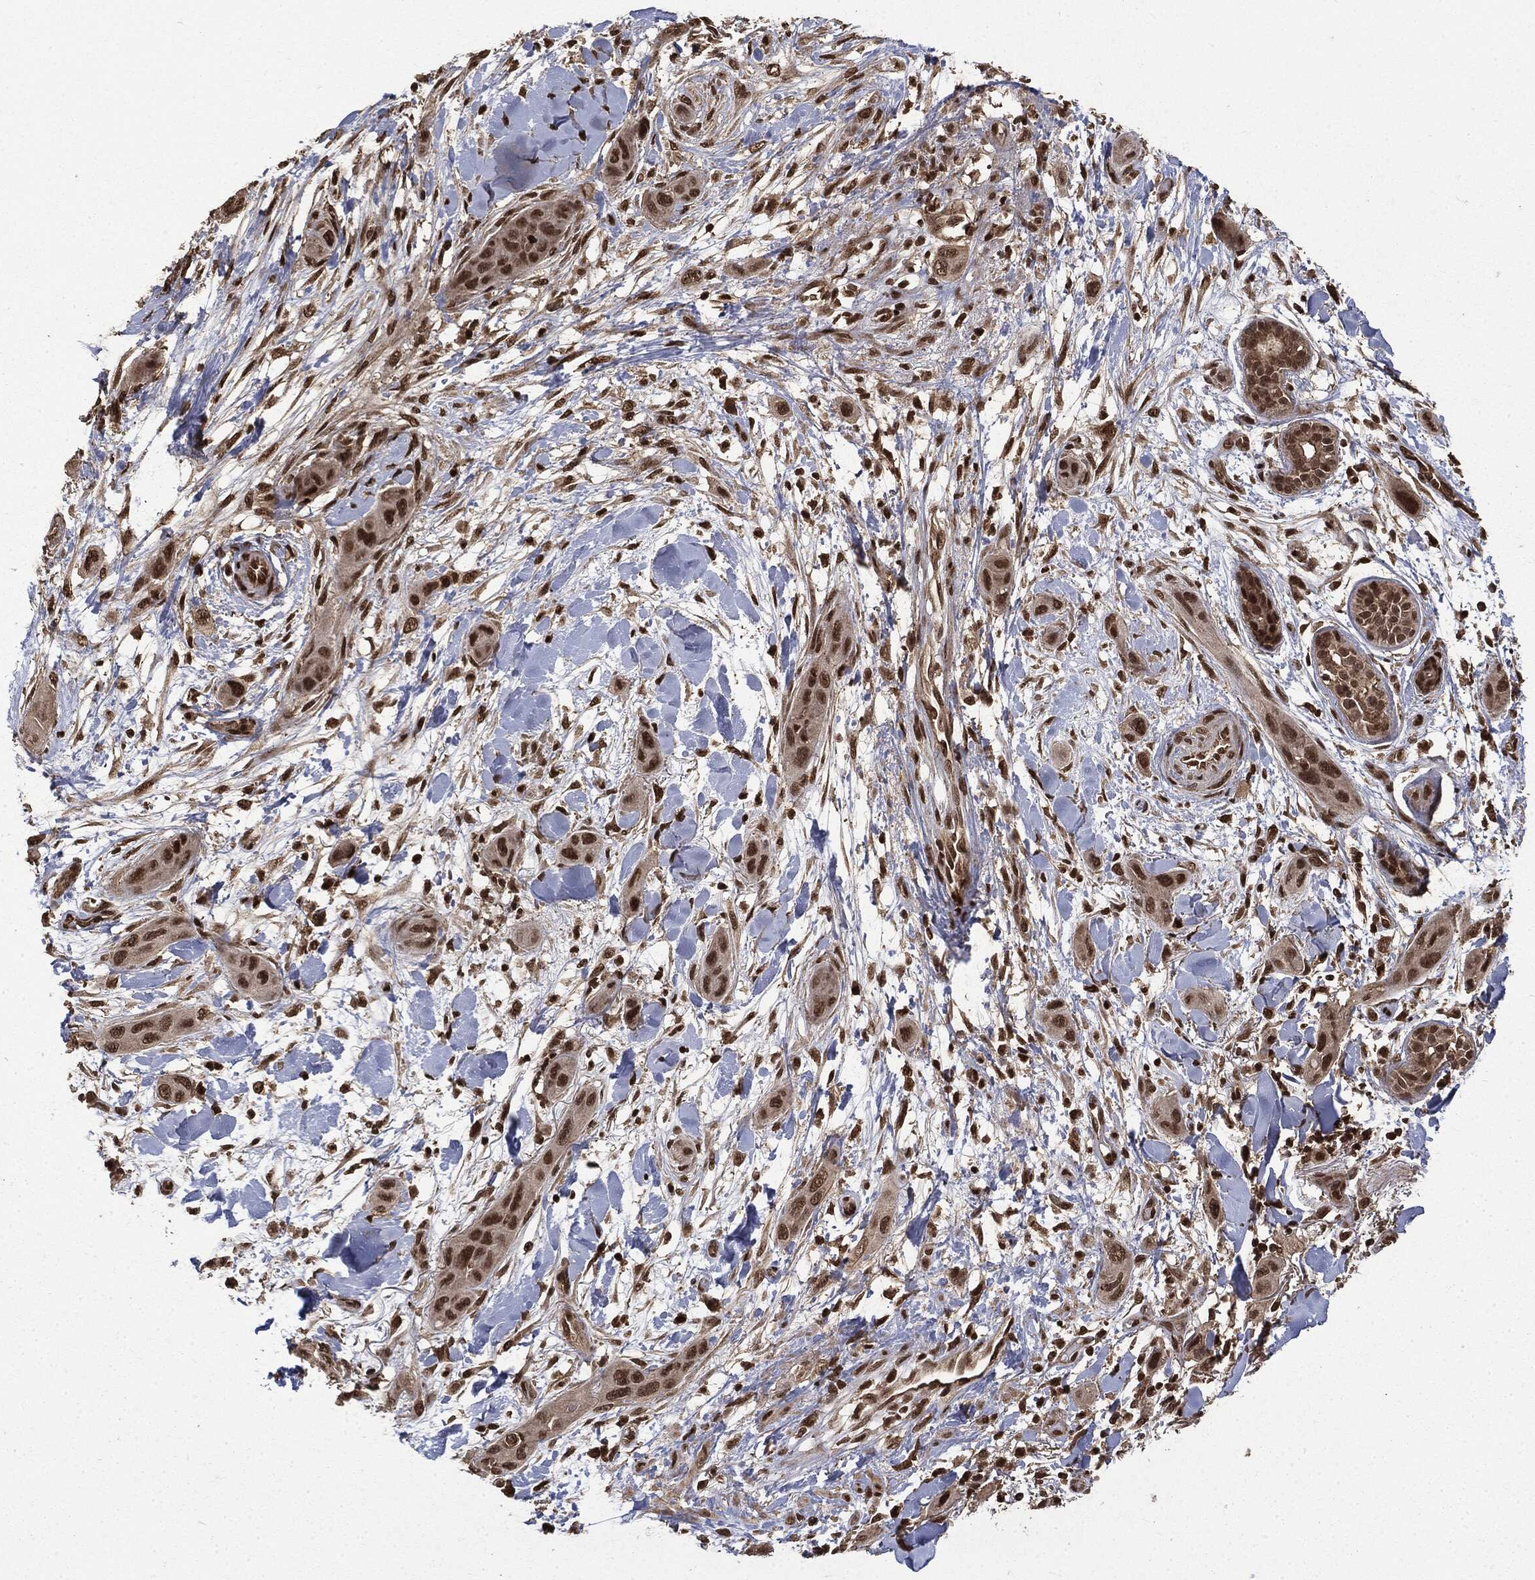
{"staining": {"intensity": "strong", "quantity": ">75%", "location": "nuclear"}, "tissue": "skin cancer", "cell_type": "Tumor cells", "image_type": "cancer", "snomed": [{"axis": "morphology", "description": "Squamous cell carcinoma, NOS"}, {"axis": "topography", "description": "Skin"}], "caption": "Protein expression analysis of skin squamous cell carcinoma demonstrates strong nuclear positivity in about >75% of tumor cells.", "gene": "CTDP1", "patient": {"sex": "male", "age": 78}}